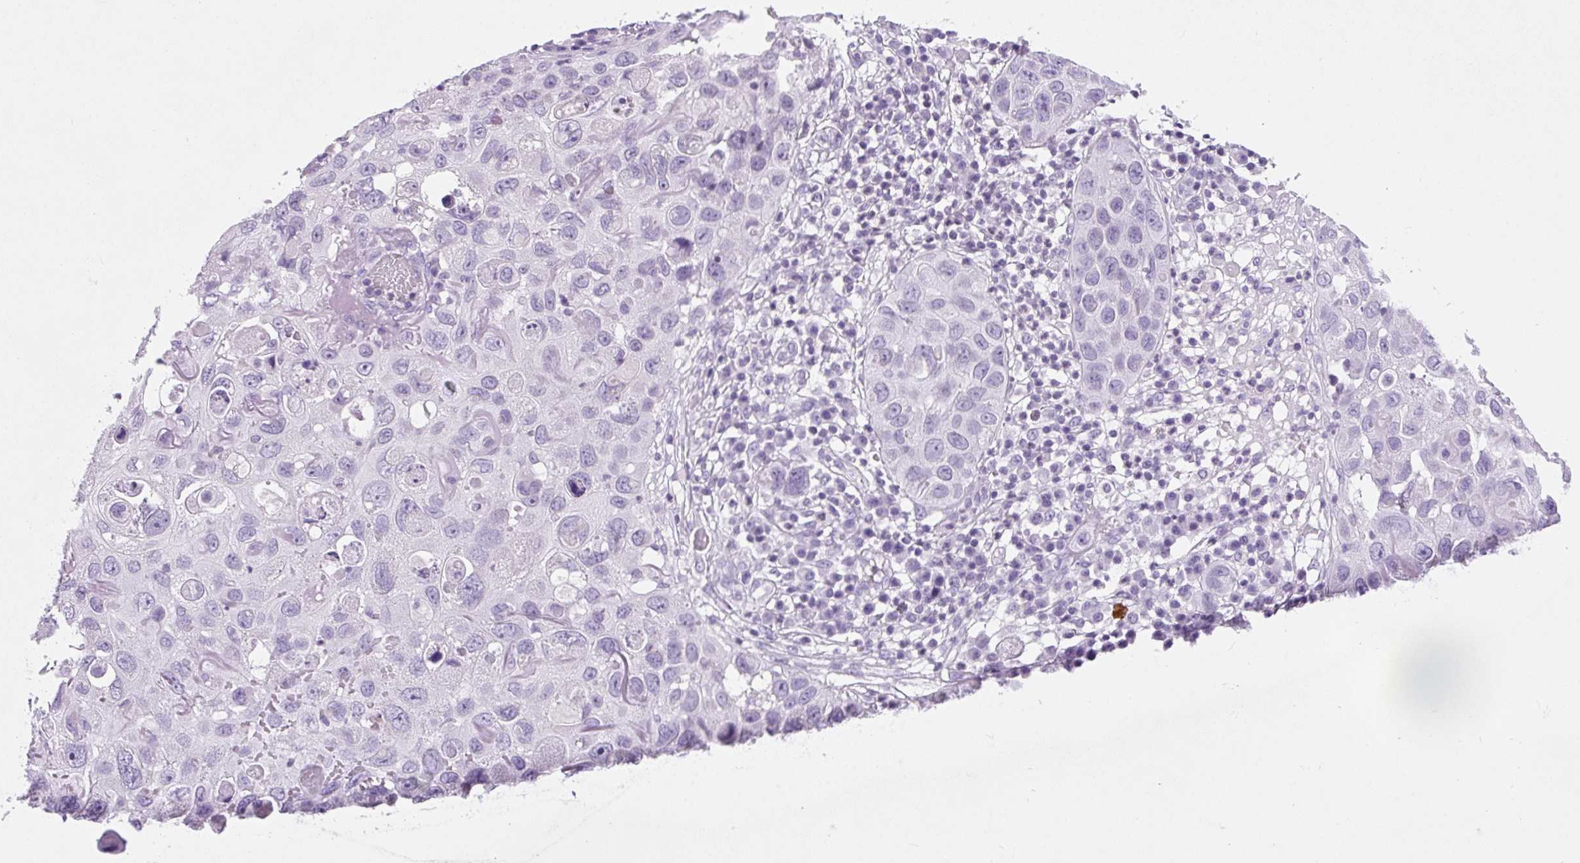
{"staining": {"intensity": "negative", "quantity": "none", "location": "none"}, "tissue": "skin cancer", "cell_type": "Tumor cells", "image_type": "cancer", "snomed": [{"axis": "morphology", "description": "Squamous cell carcinoma in situ, NOS"}, {"axis": "morphology", "description": "Squamous cell carcinoma, NOS"}, {"axis": "topography", "description": "Skin"}], "caption": "IHC of human skin squamous cell carcinoma exhibits no expression in tumor cells.", "gene": "VPREB1", "patient": {"sex": "male", "age": 93}}